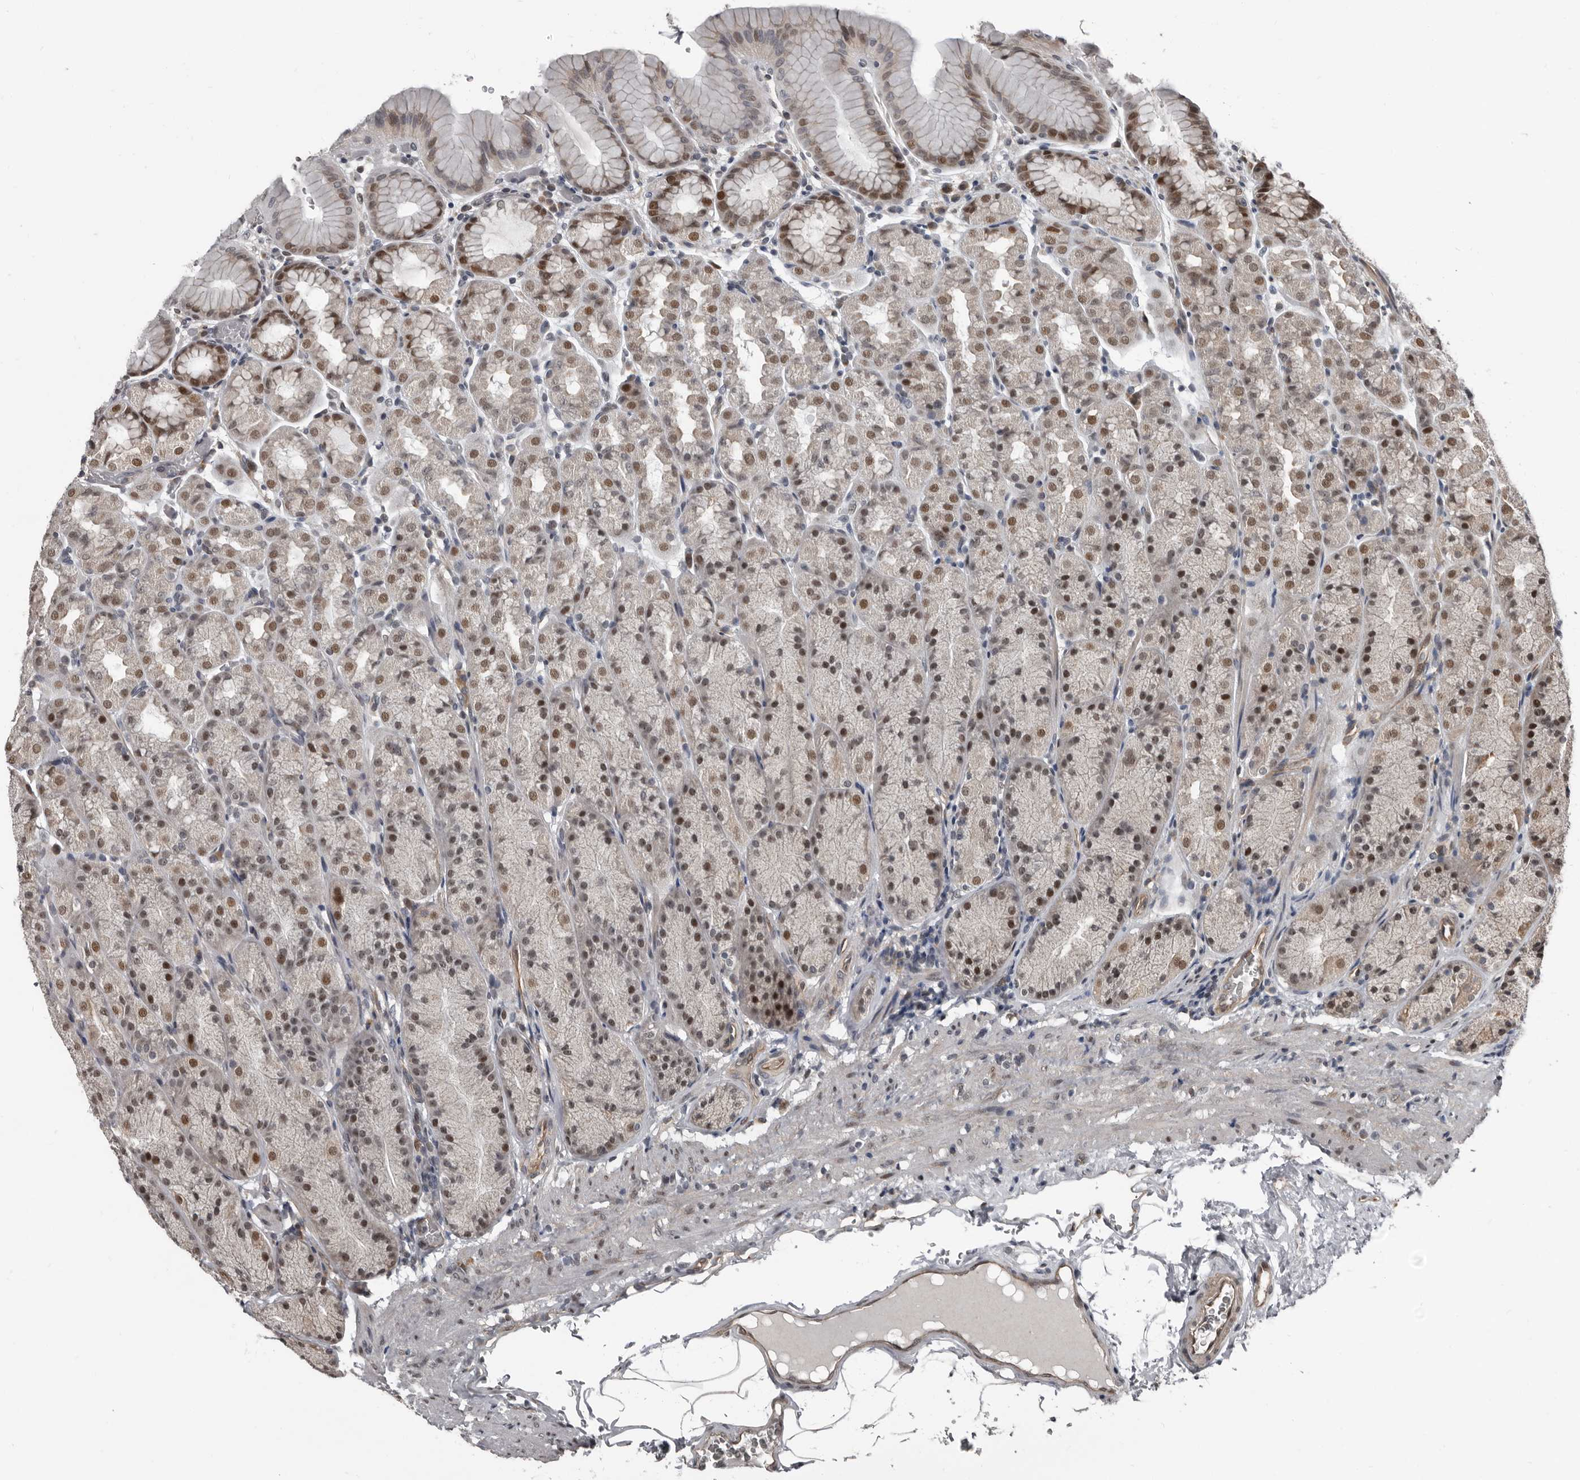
{"staining": {"intensity": "moderate", "quantity": "25%-75%", "location": "cytoplasmic/membranous,nuclear"}, "tissue": "stomach", "cell_type": "Glandular cells", "image_type": "normal", "snomed": [{"axis": "morphology", "description": "Normal tissue, NOS"}, {"axis": "topography", "description": "Stomach"}], "caption": "Moderate cytoplasmic/membranous,nuclear protein staining is identified in approximately 25%-75% of glandular cells in stomach. The staining was performed using DAB (3,3'-diaminobenzidine) to visualize the protein expression in brown, while the nuclei were stained in blue with hematoxylin (Magnification: 20x).", "gene": "CHD1L", "patient": {"sex": "male", "age": 42}}